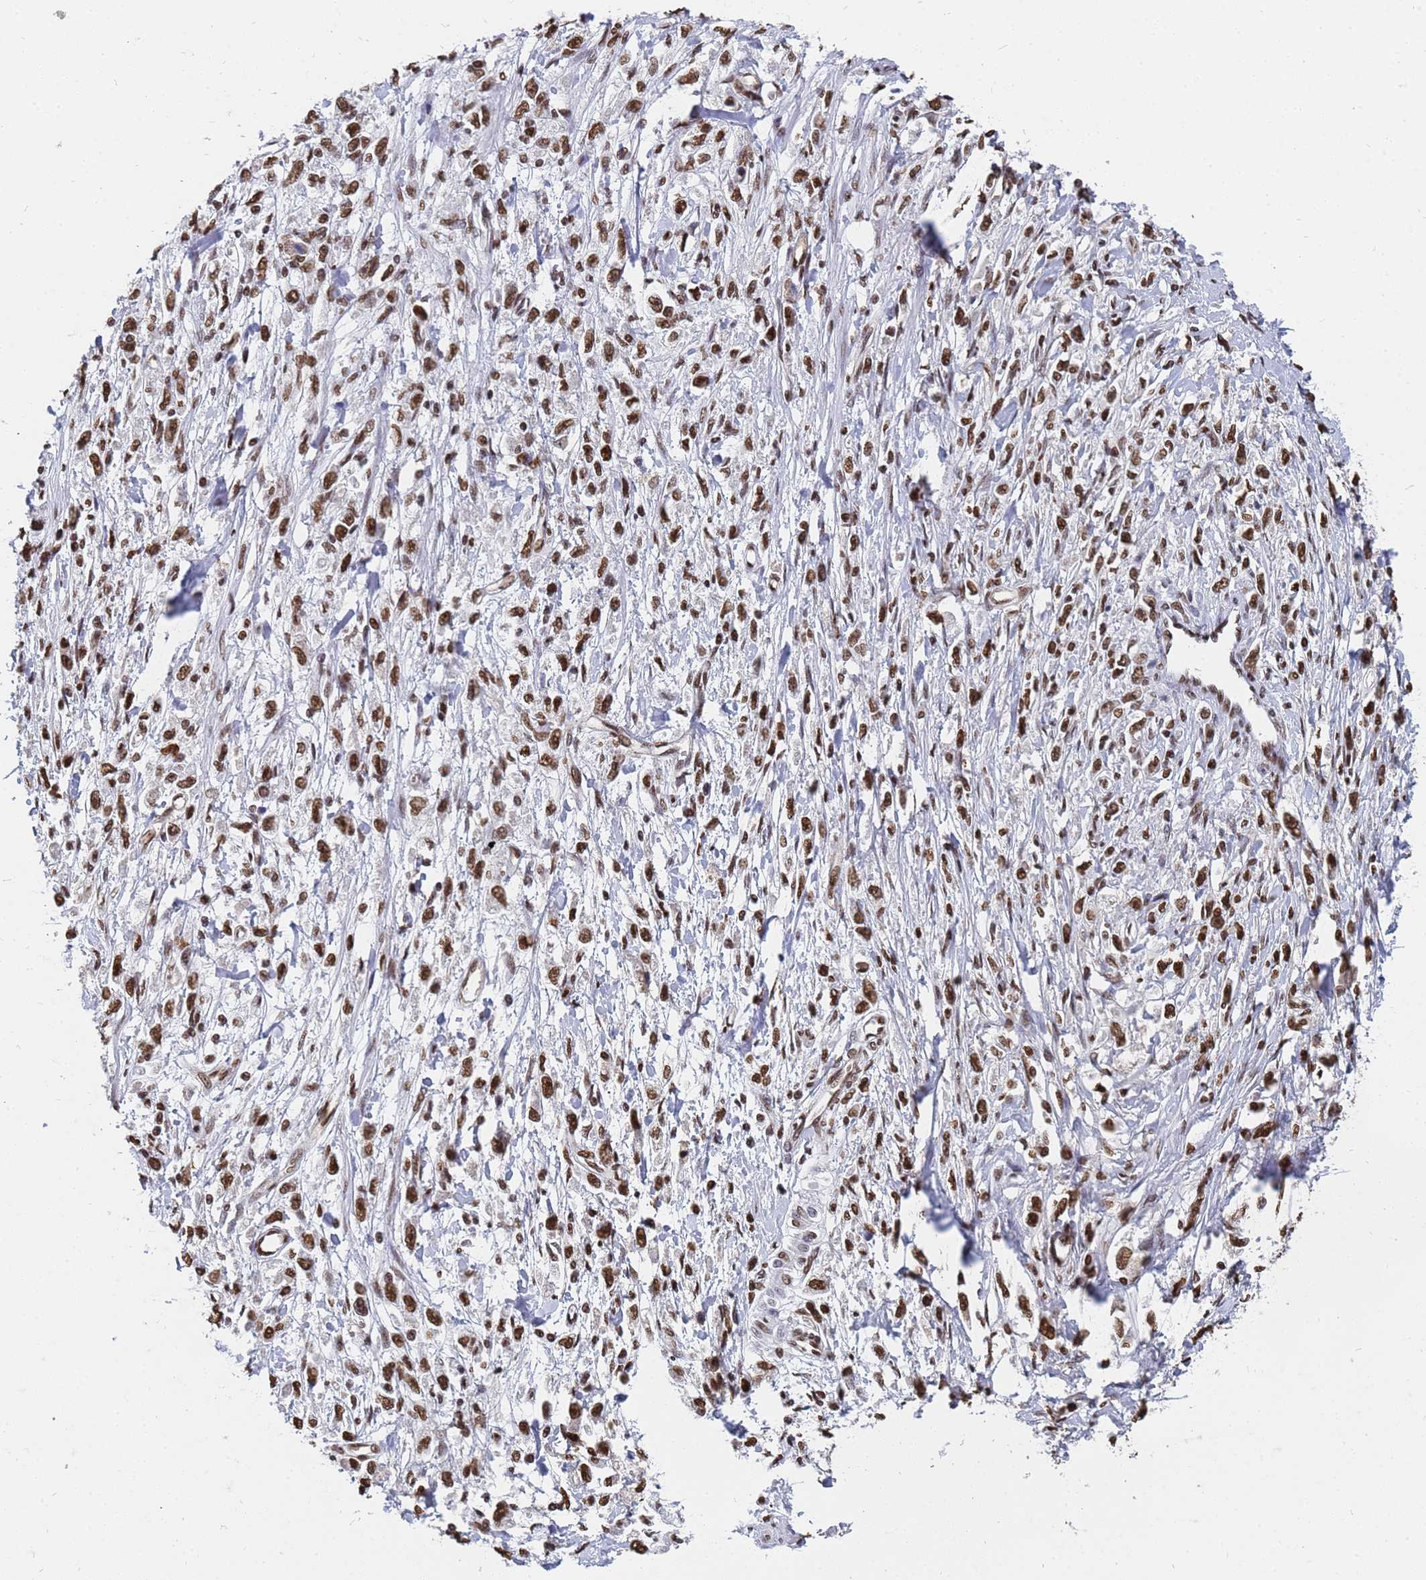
{"staining": {"intensity": "strong", "quantity": ">75%", "location": "nuclear"}, "tissue": "stomach cancer", "cell_type": "Tumor cells", "image_type": "cancer", "snomed": [{"axis": "morphology", "description": "Adenocarcinoma, NOS"}, {"axis": "topography", "description": "Stomach"}], "caption": "Adenocarcinoma (stomach) was stained to show a protein in brown. There is high levels of strong nuclear positivity in approximately >75% of tumor cells.", "gene": "RAVER2", "patient": {"sex": "female", "age": 59}}